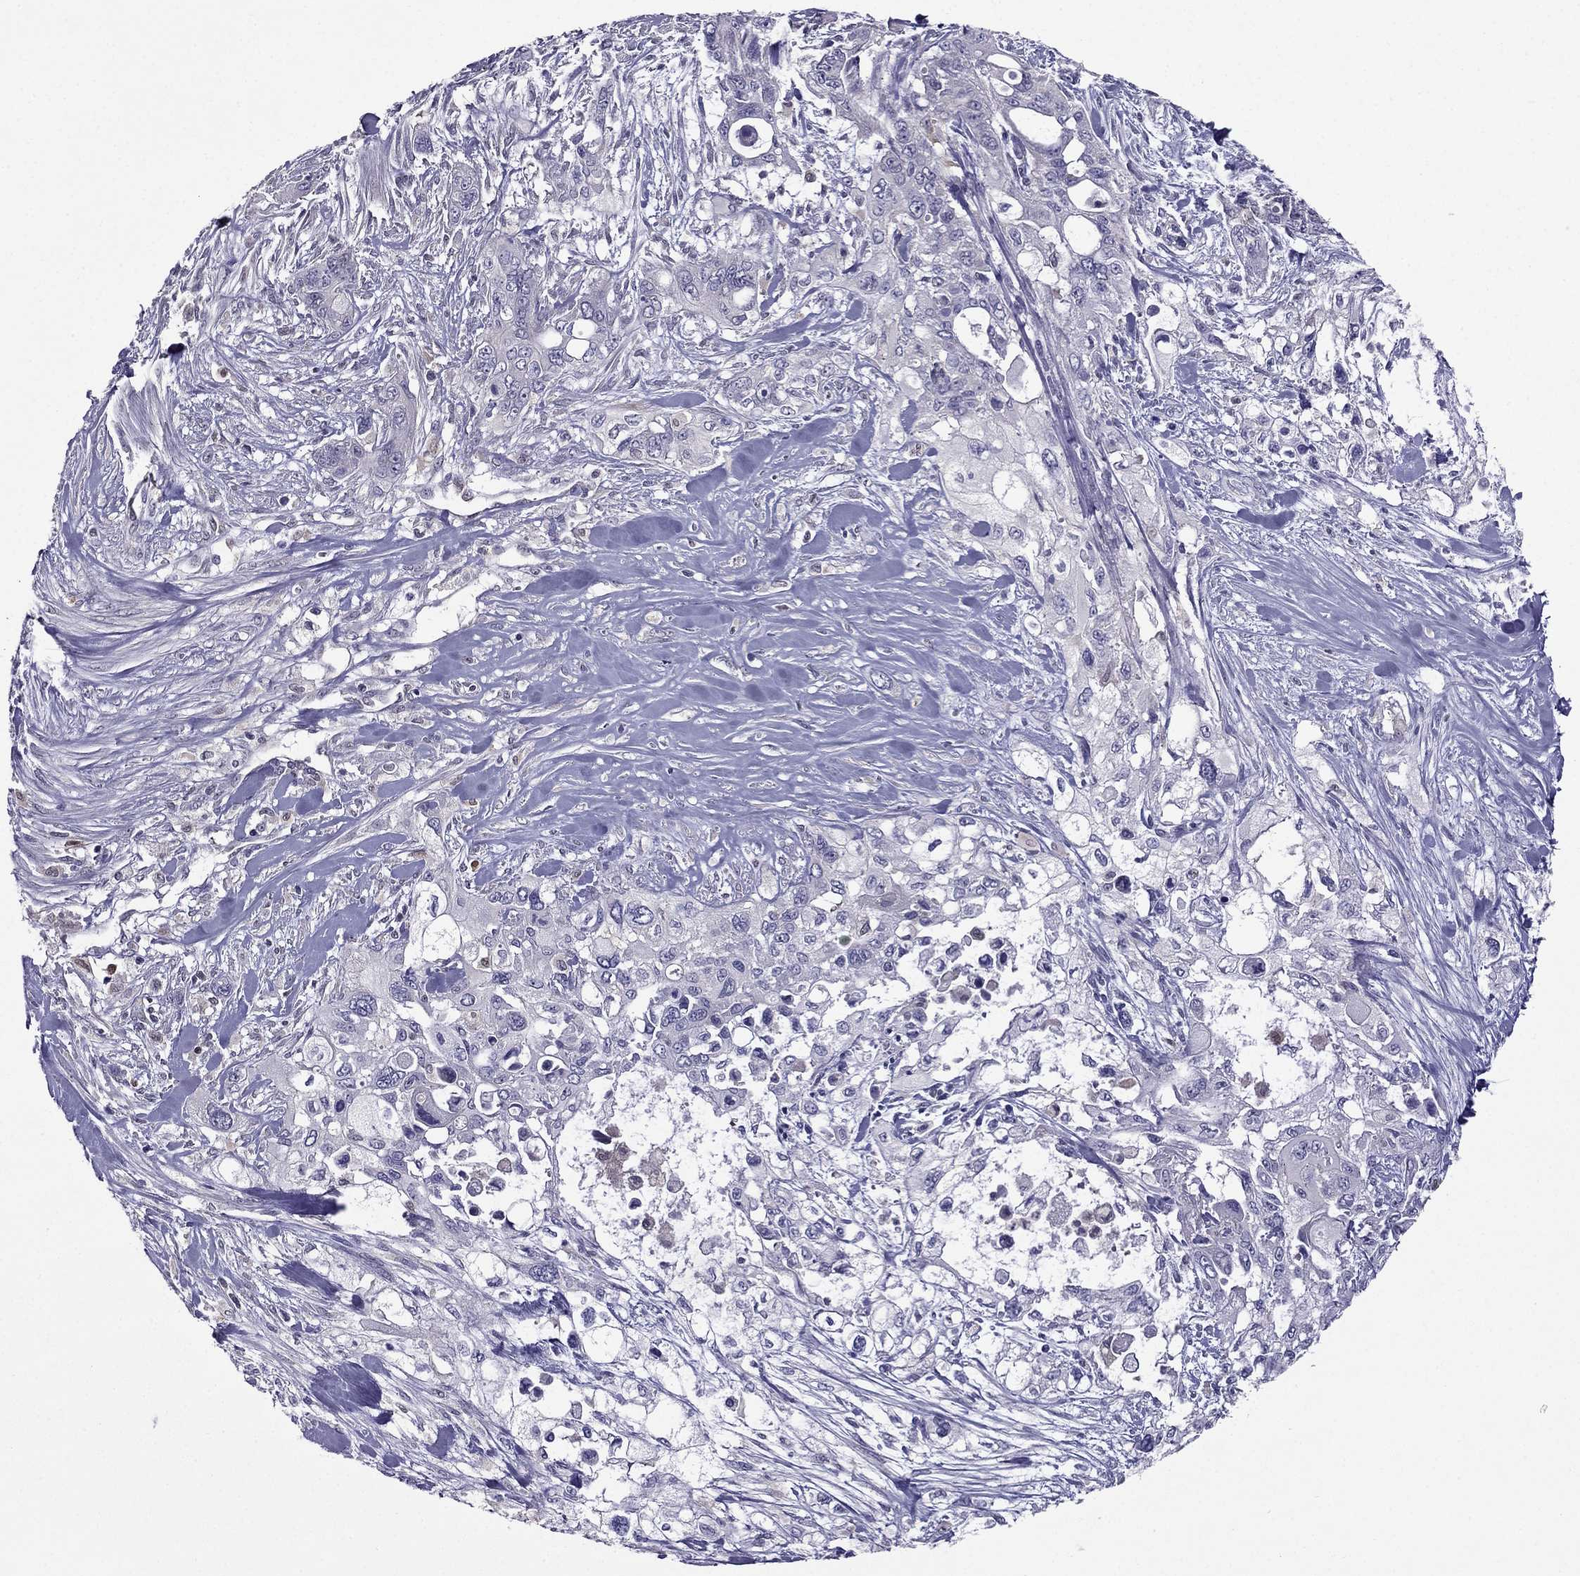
{"staining": {"intensity": "negative", "quantity": "none", "location": "none"}, "tissue": "pancreatic cancer", "cell_type": "Tumor cells", "image_type": "cancer", "snomed": [{"axis": "morphology", "description": "Adenocarcinoma, NOS"}, {"axis": "topography", "description": "Pancreas"}], "caption": "Immunohistochemistry image of neoplastic tissue: human pancreatic adenocarcinoma stained with DAB displays no significant protein positivity in tumor cells.", "gene": "CDK5", "patient": {"sex": "male", "age": 47}}